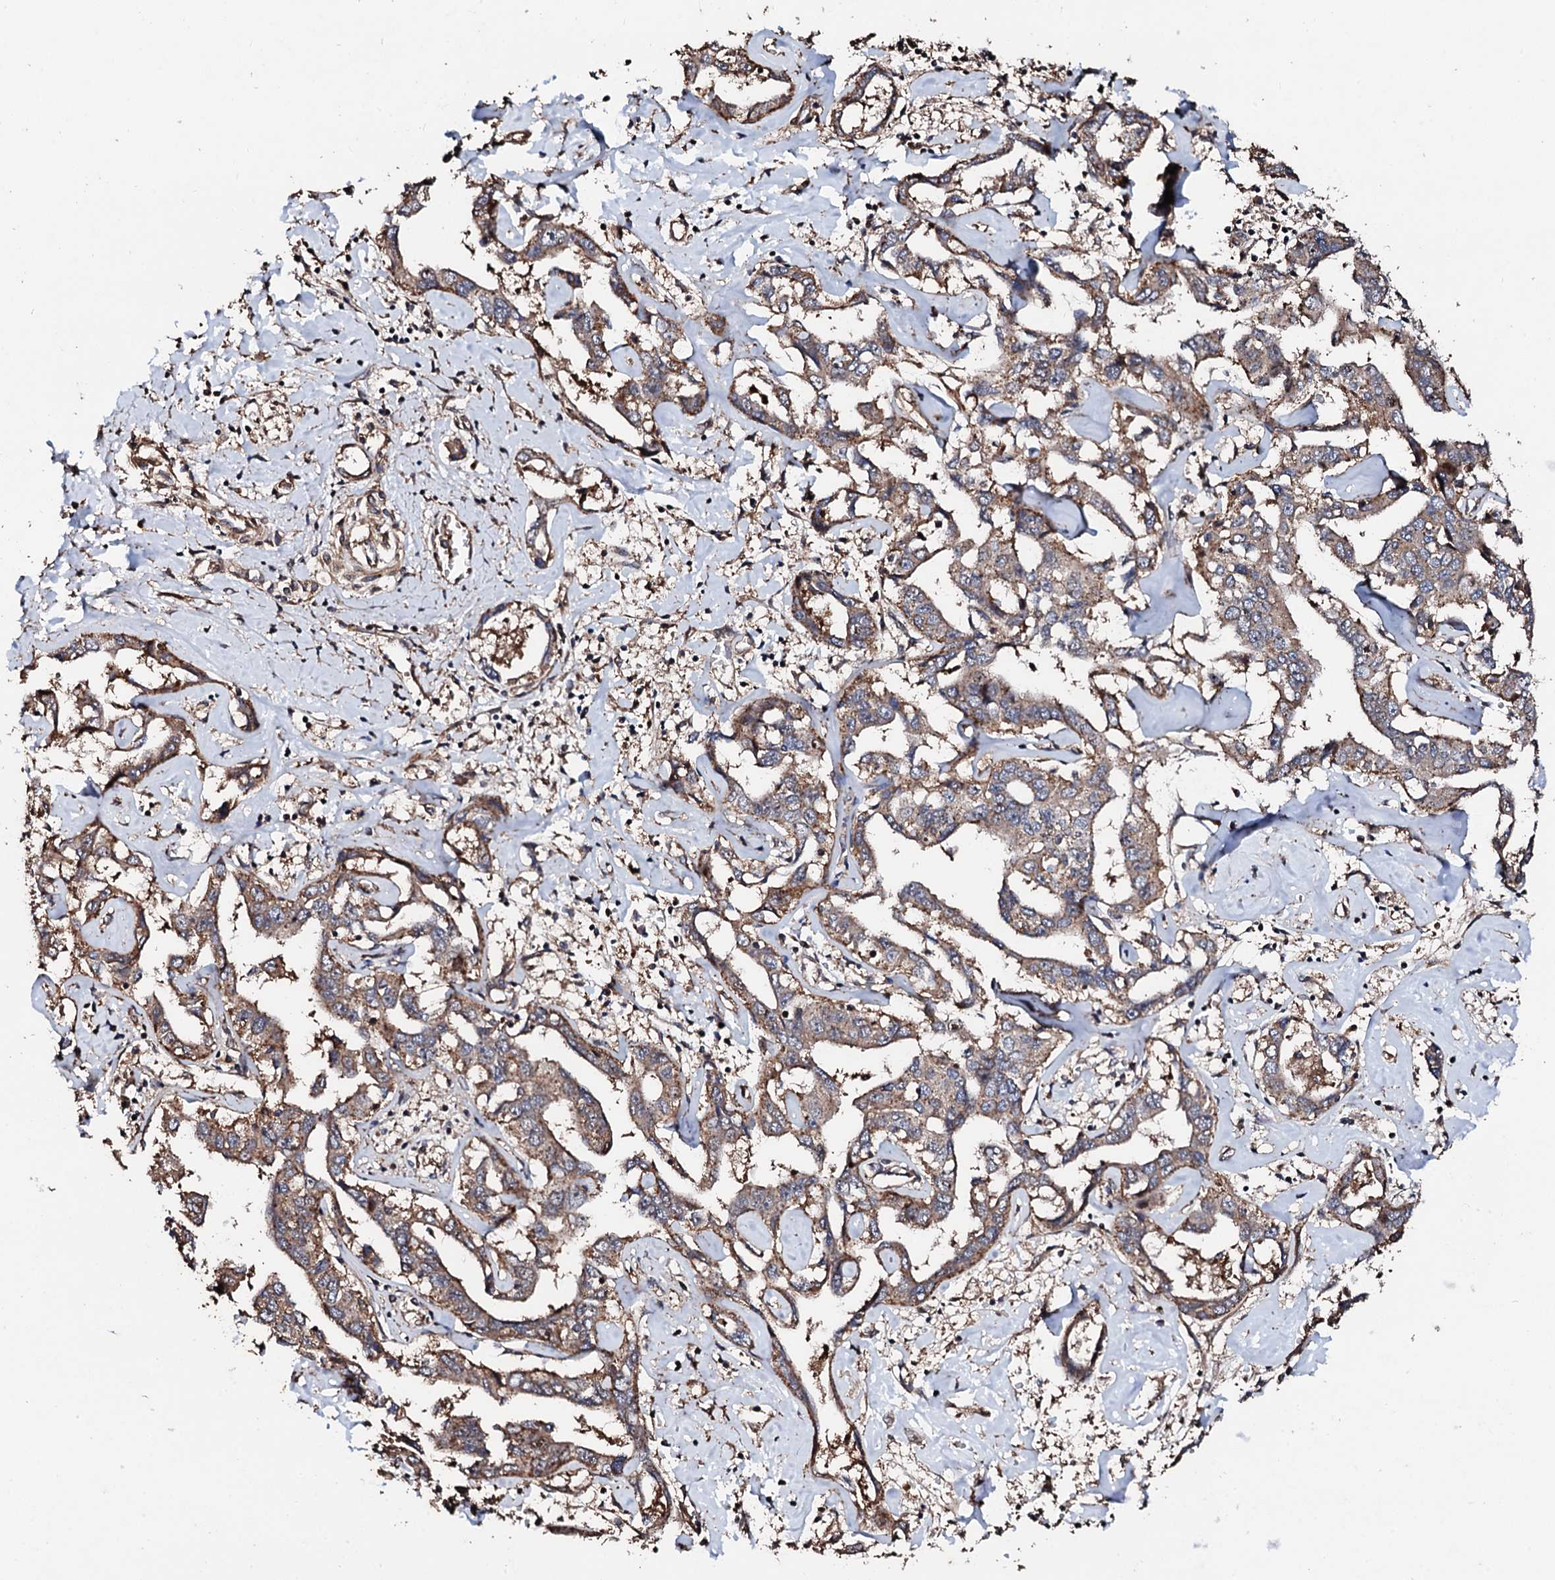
{"staining": {"intensity": "weak", "quantity": ">75%", "location": "cytoplasmic/membranous"}, "tissue": "liver cancer", "cell_type": "Tumor cells", "image_type": "cancer", "snomed": [{"axis": "morphology", "description": "Cholangiocarcinoma"}, {"axis": "topography", "description": "Liver"}], "caption": "This micrograph displays immunohistochemistry (IHC) staining of human liver cancer (cholangiocarcinoma), with low weak cytoplasmic/membranous staining in about >75% of tumor cells.", "gene": "CKAP5", "patient": {"sex": "male", "age": 59}}